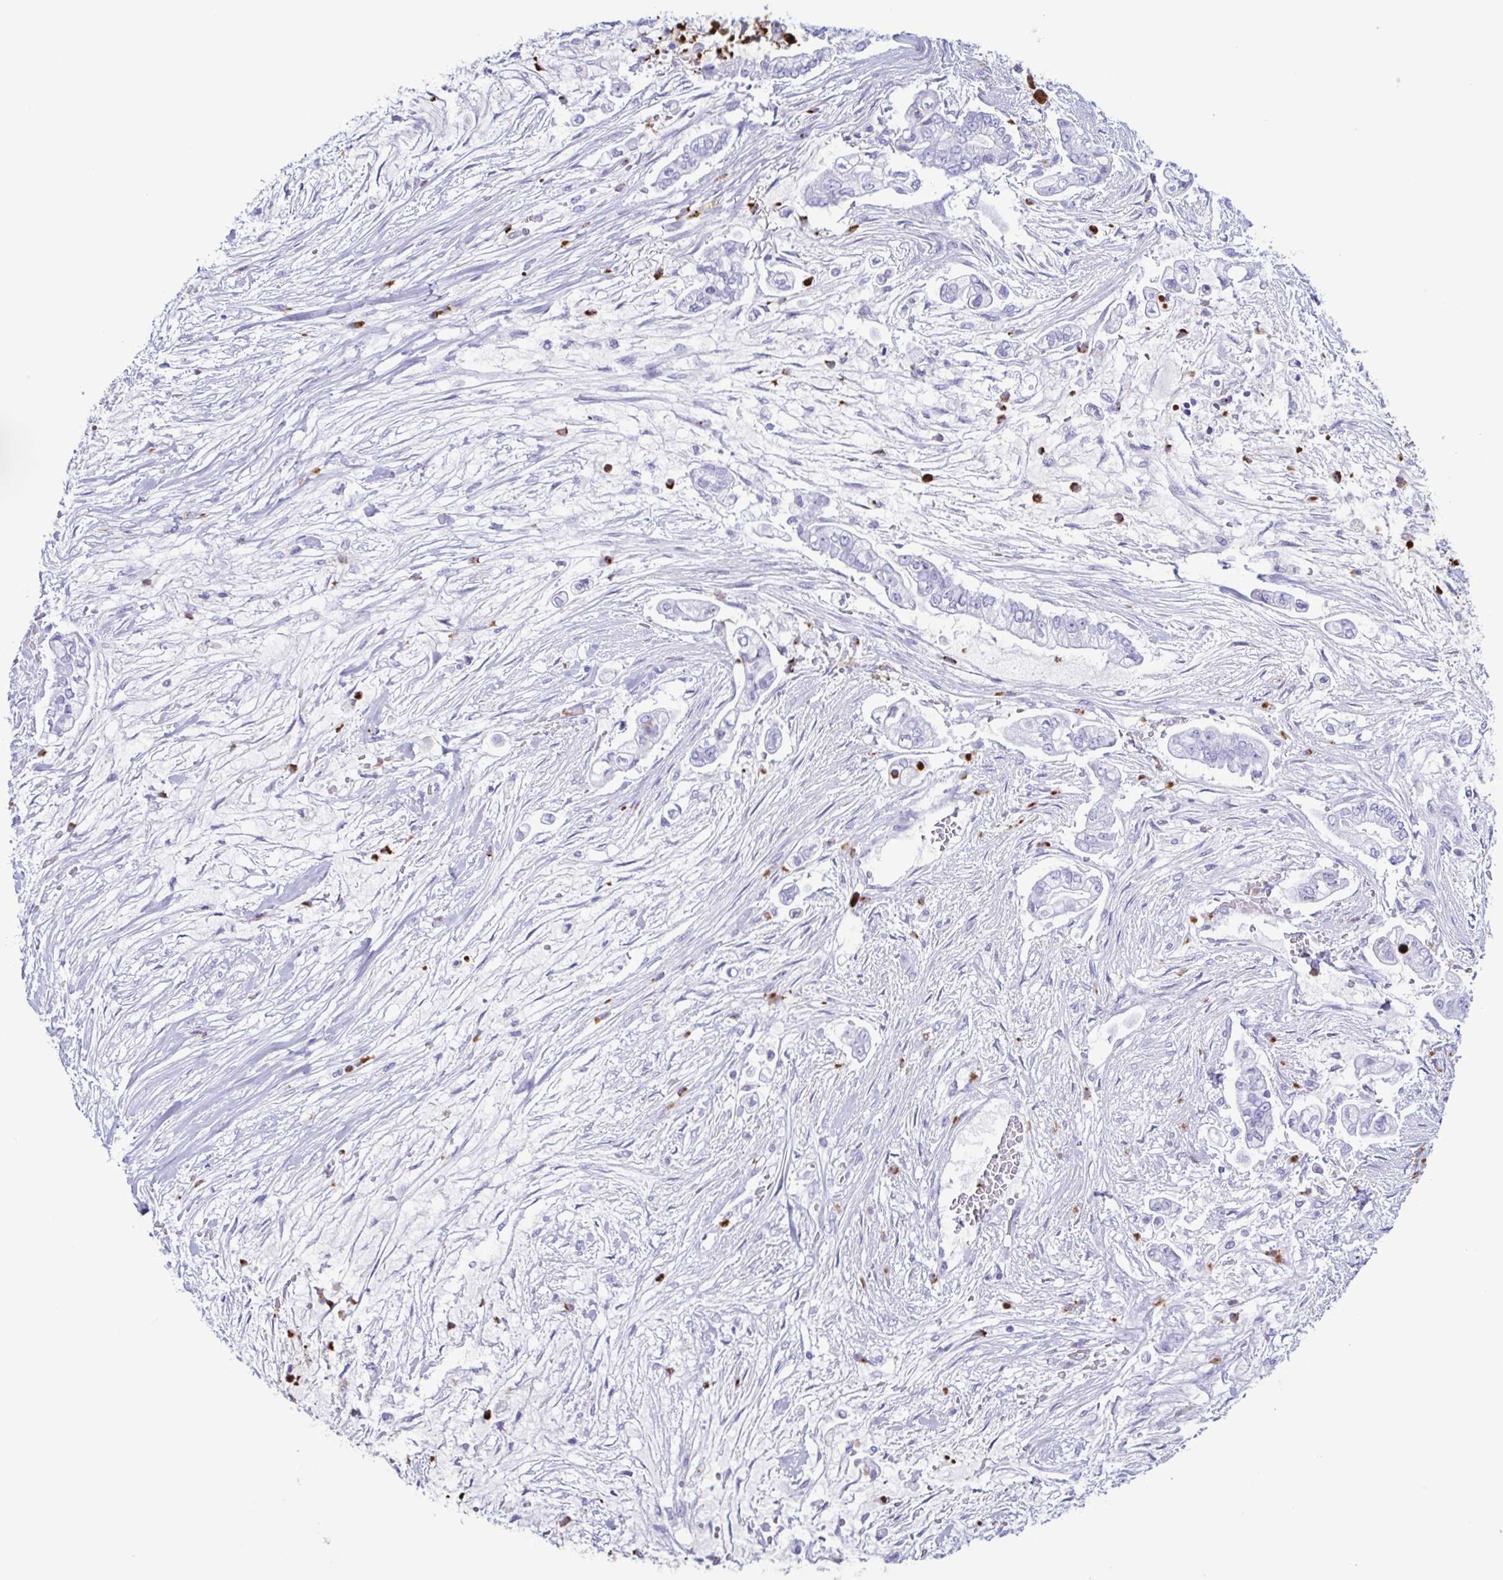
{"staining": {"intensity": "negative", "quantity": "none", "location": "none"}, "tissue": "pancreatic cancer", "cell_type": "Tumor cells", "image_type": "cancer", "snomed": [{"axis": "morphology", "description": "Adenocarcinoma, NOS"}, {"axis": "topography", "description": "Pancreas"}], "caption": "Immunohistochemistry (IHC) of human pancreatic cancer (adenocarcinoma) displays no positivity in tumor cells.", "gene": "LTF", "patient": {"sex": "female", "age": 69}}